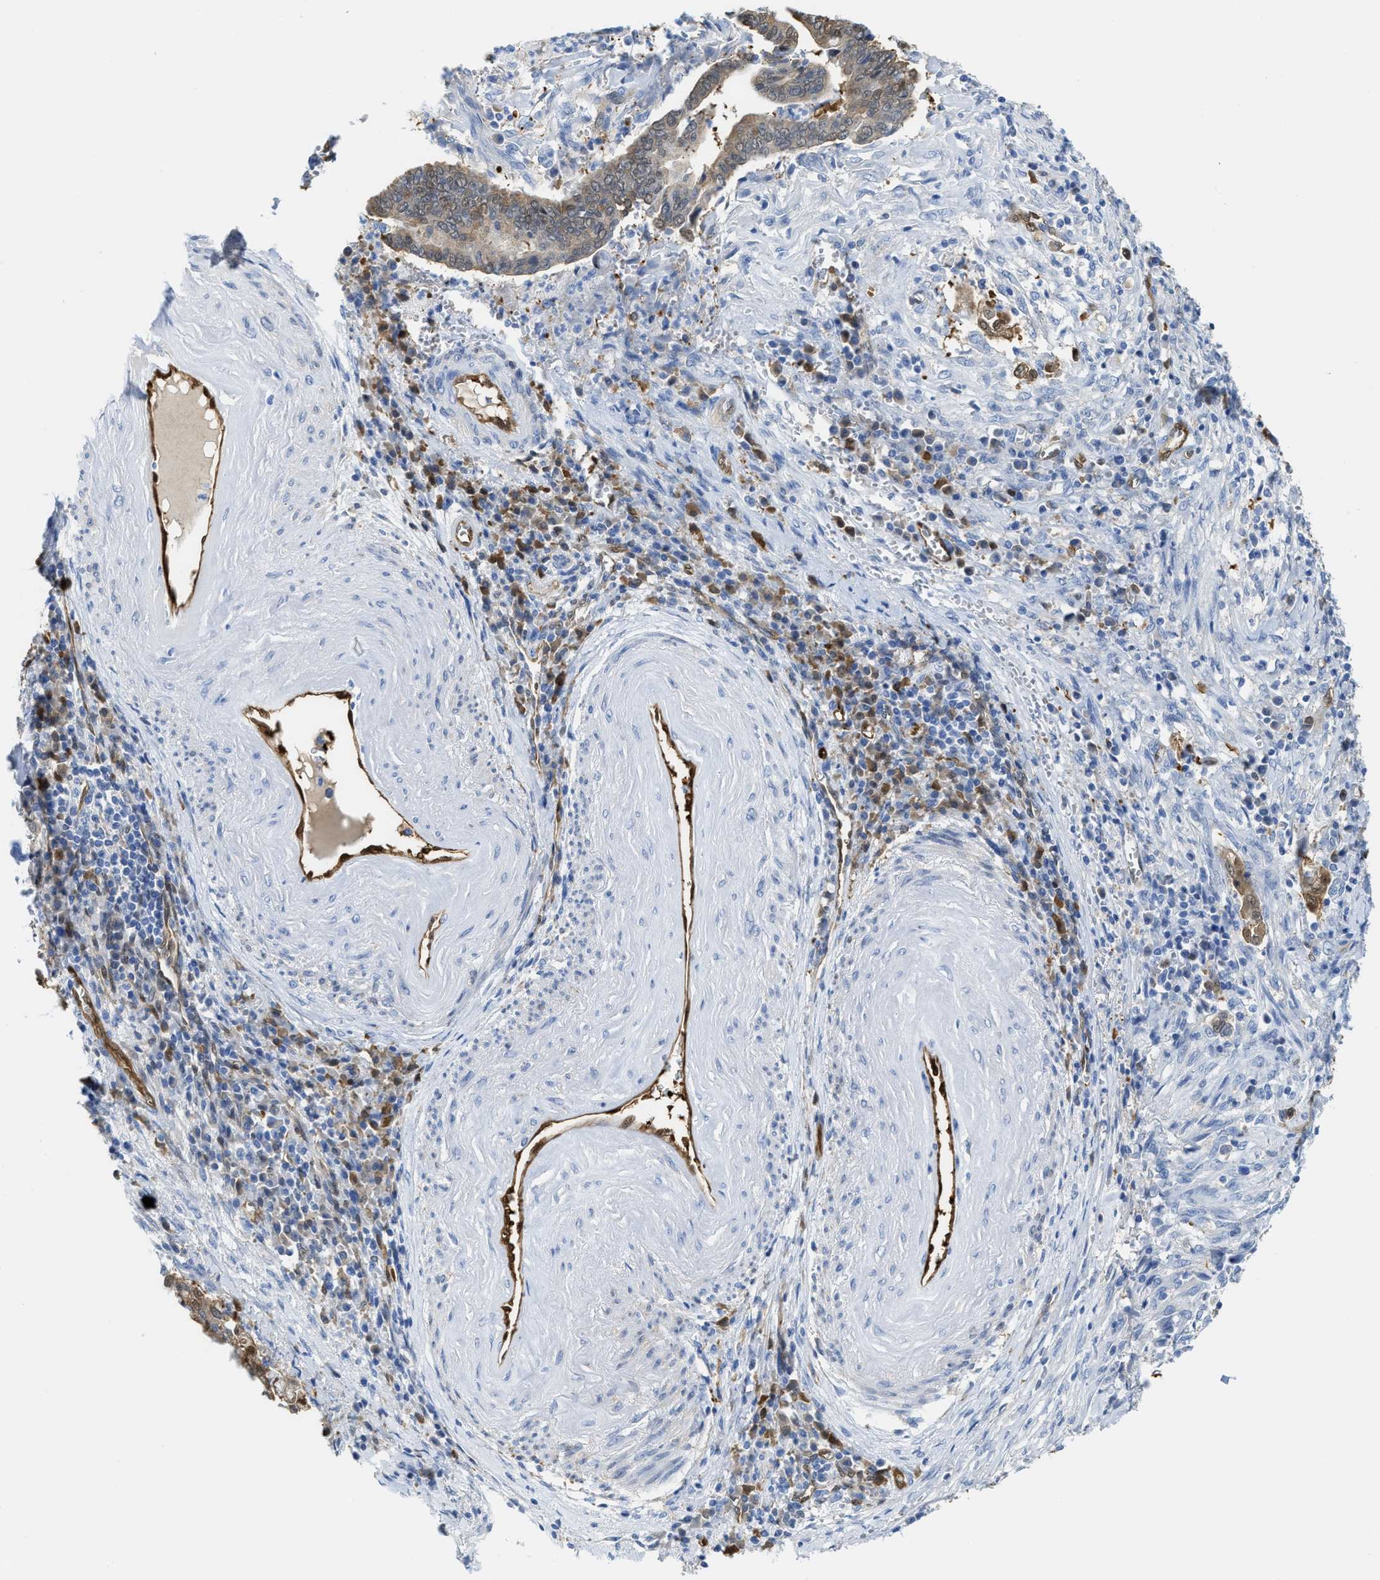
{"staining": {"intensity": "weak", "quantity": "25%-75%", "location": "cytoplasmic/membranous"}, "tissue": "cervical cancer", "cell_type": "Tumor cells", "image_type": "cancer", "snomed": [{"axis": "morphology", "description": "Adenocarcinoma, NOS"}, {"axis": "topography", "description": "Cervix"}], "caption": "Cervical cancer was stained to show a protein in brown. There is low levels of weak cytoplasmic/membranous staining in about 25%-75% of tumor cells.", "gene": "ASS1", "patient": {"sex": "female", "age": 44}}